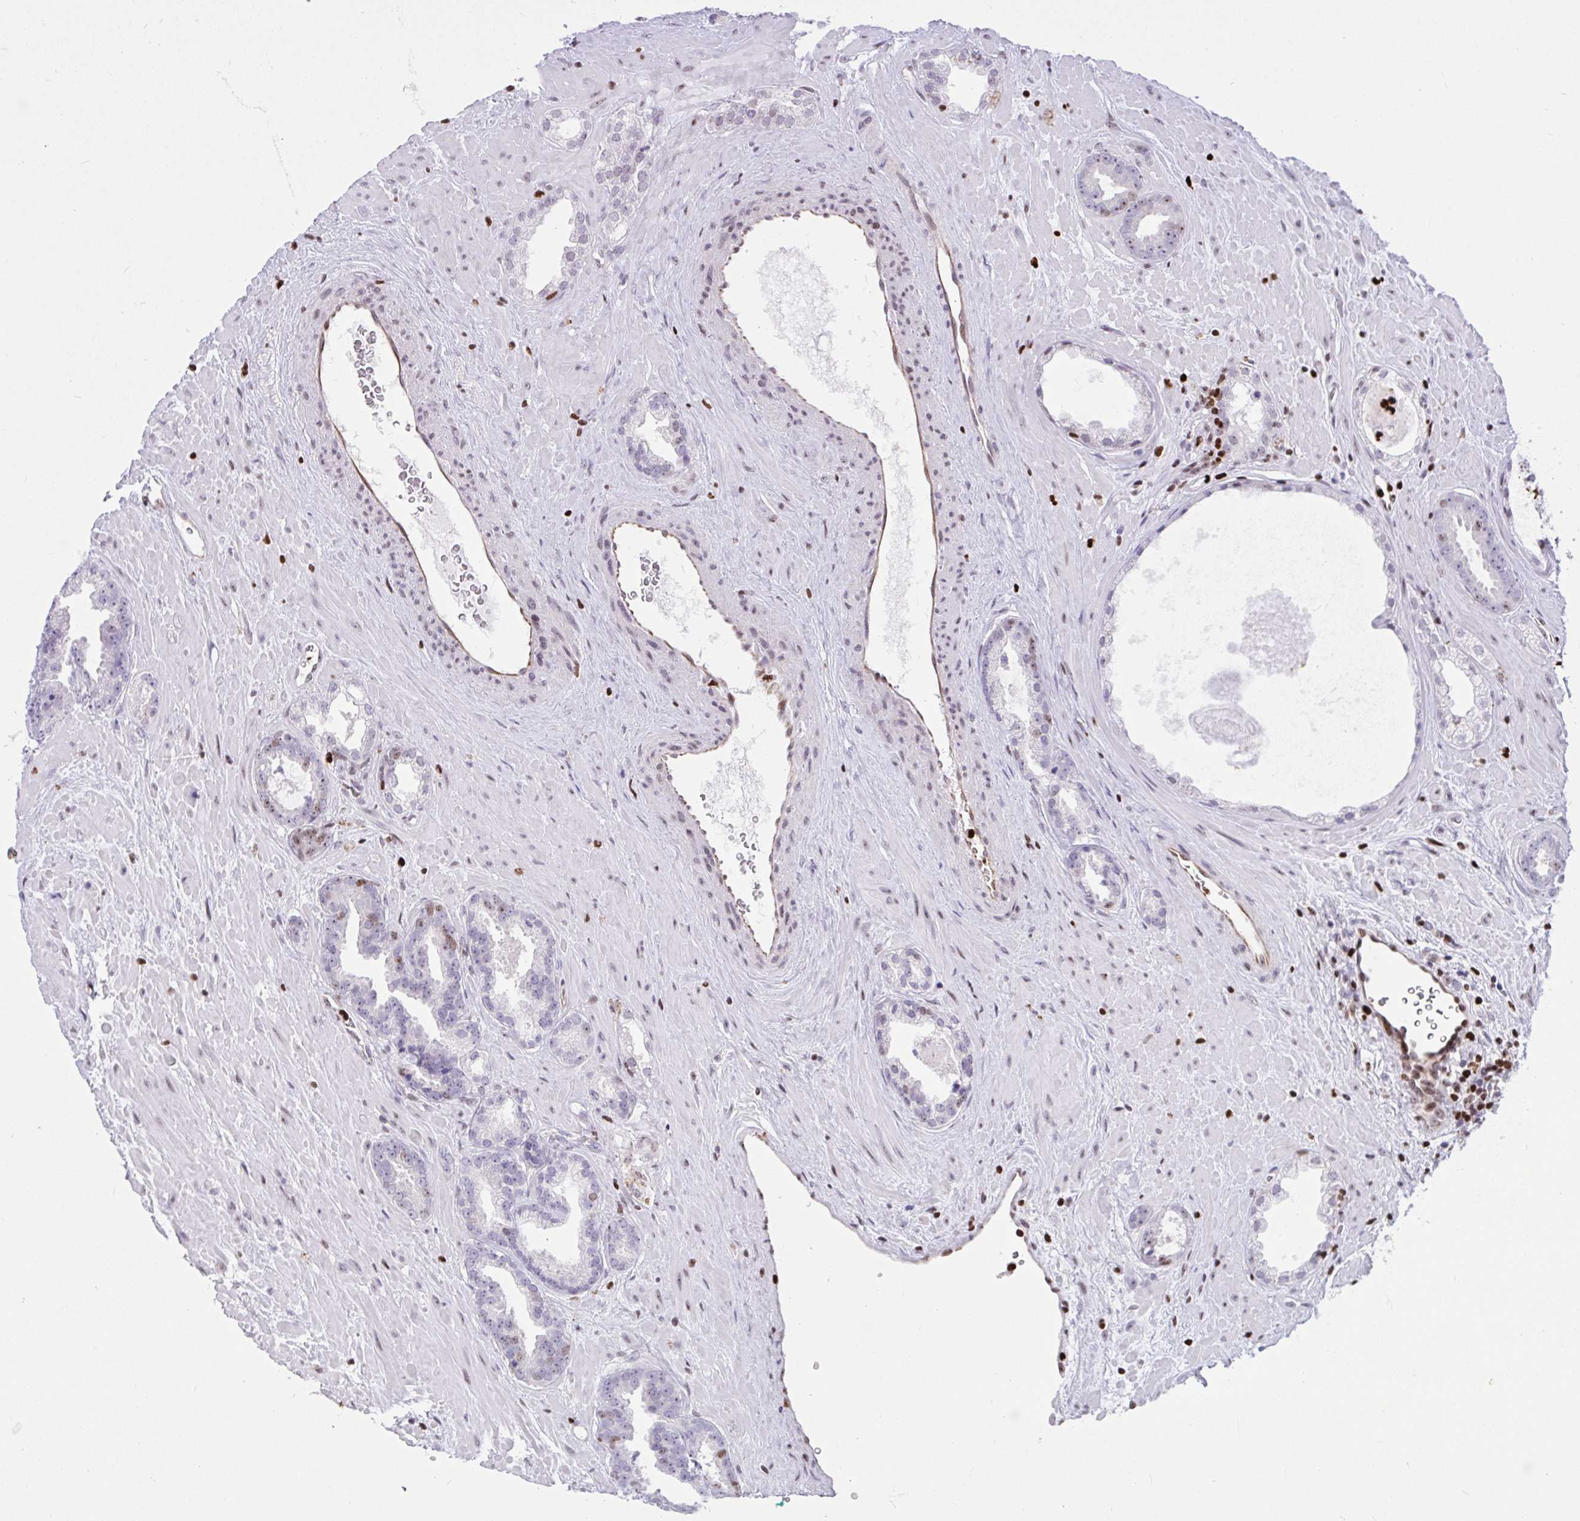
{"staining": {"intensity": "negative", "quantity": "none", "location": "none"}, "tissue": "prostate cancer", "cell_type": "Tumor cells", "image_type": "cancer", "snomed": [{"axis": "morphology", "description": "Adenocarcinoma, Low grade"}, {"axis": "topography", "description": "Prostate"}], "caption": "Immunohistochemical staining of prostate adenocarcinoma (low-grade) displays no significant staining in tumor cells.", "gene": "HMGB2", "patient": {"sex": "male", "age": 62}}